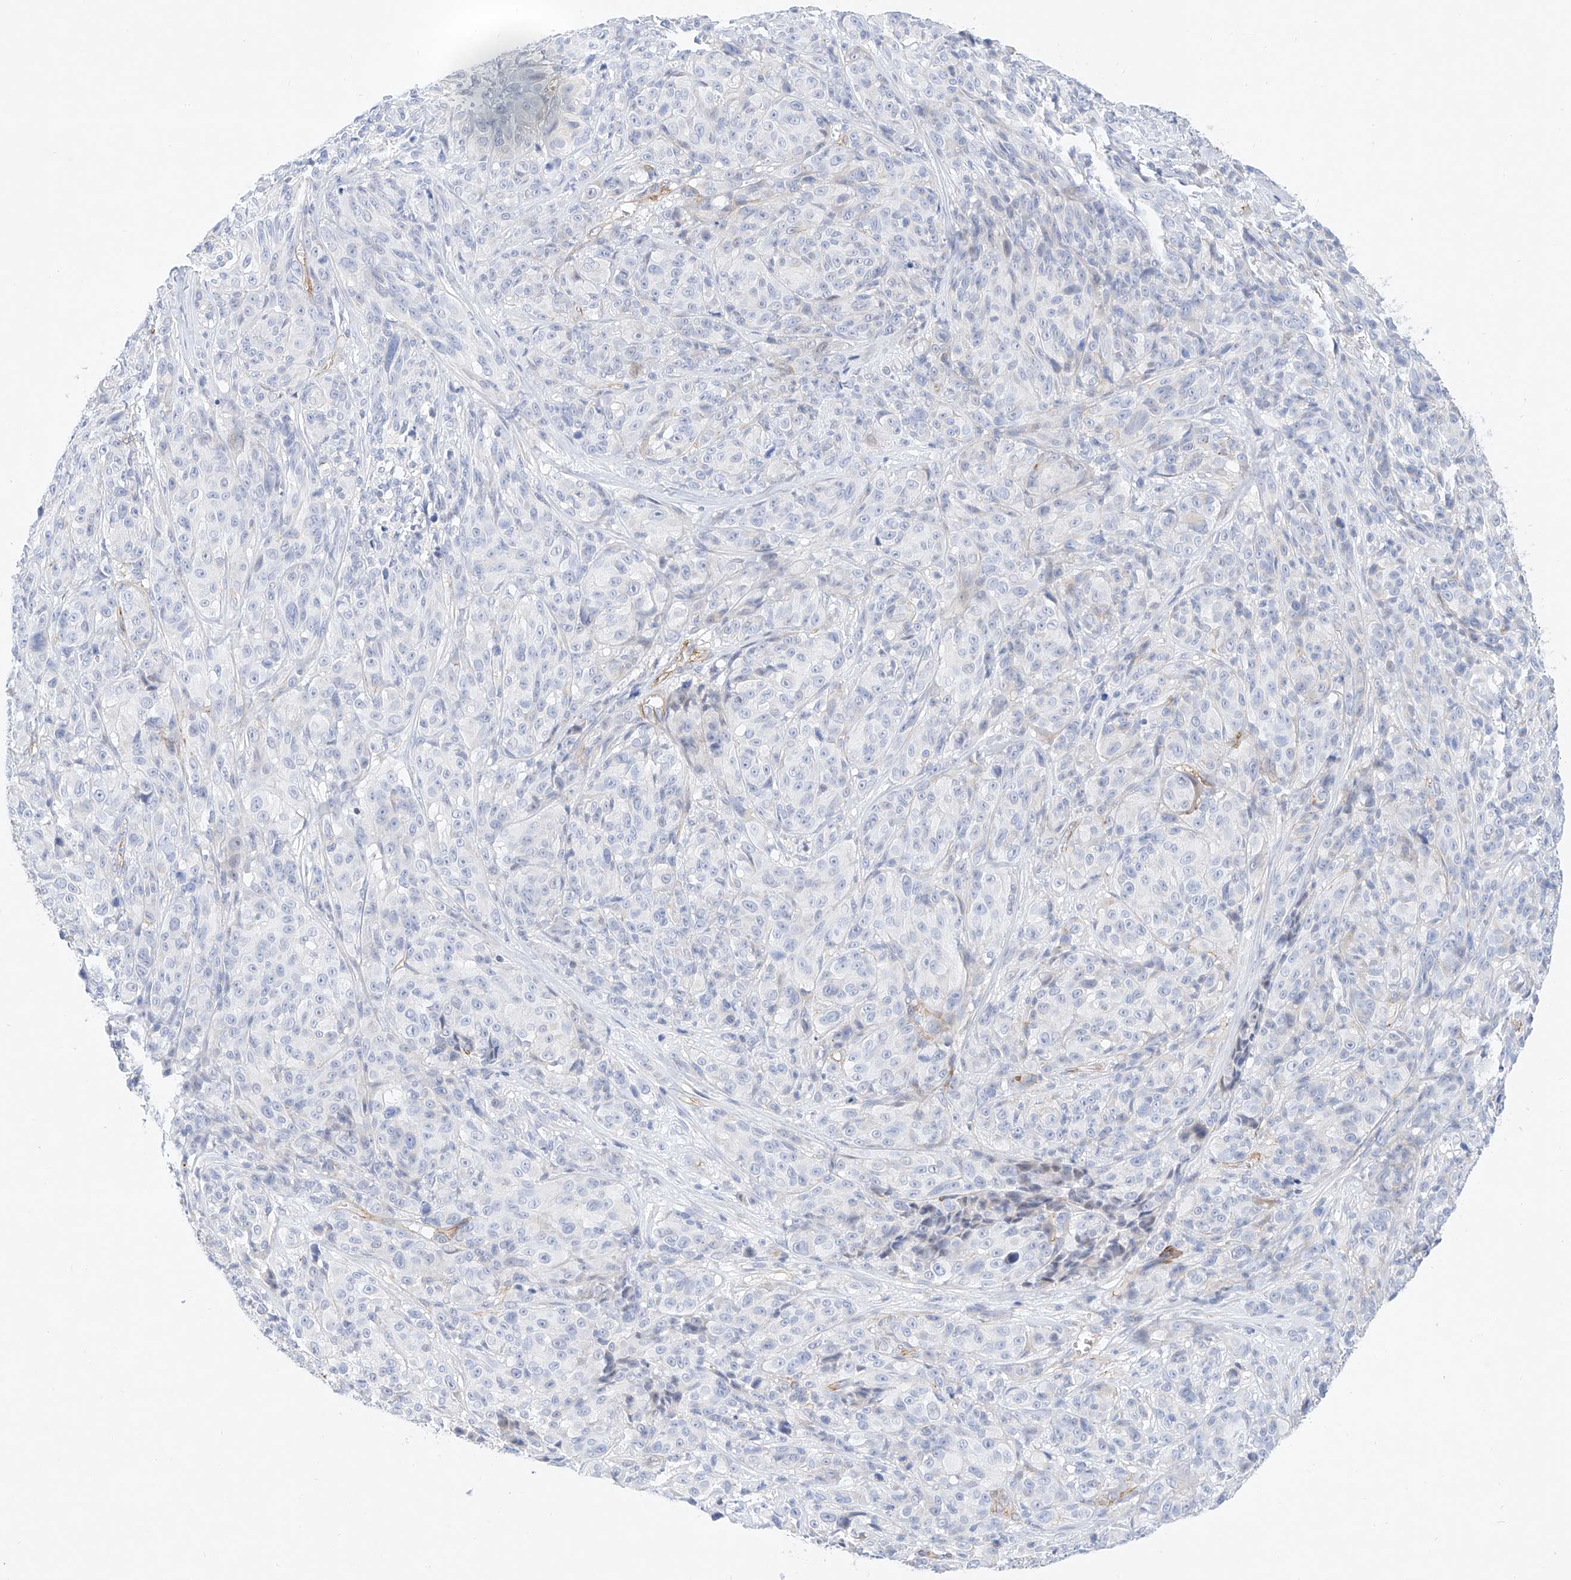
{"staining": {"intensity": "negative", "quantity": "none", "location": "none"}, "tissue": "melanoma", "cell_type": "Tumor cells", "image_type": "cancer", "snomed": [{"axis": "morphology", "description": "Malignant melanoma, NOS"}, {"axis": "topography", "description": "Skin"}], "caption": "Immunohistochemistry photomicrograph of malignant melanoma stained for a protein (brown), which reveals no positivity in tumor cells.", "gene": "SBSPON", "patient": {"sex": "male", "age": 73}}